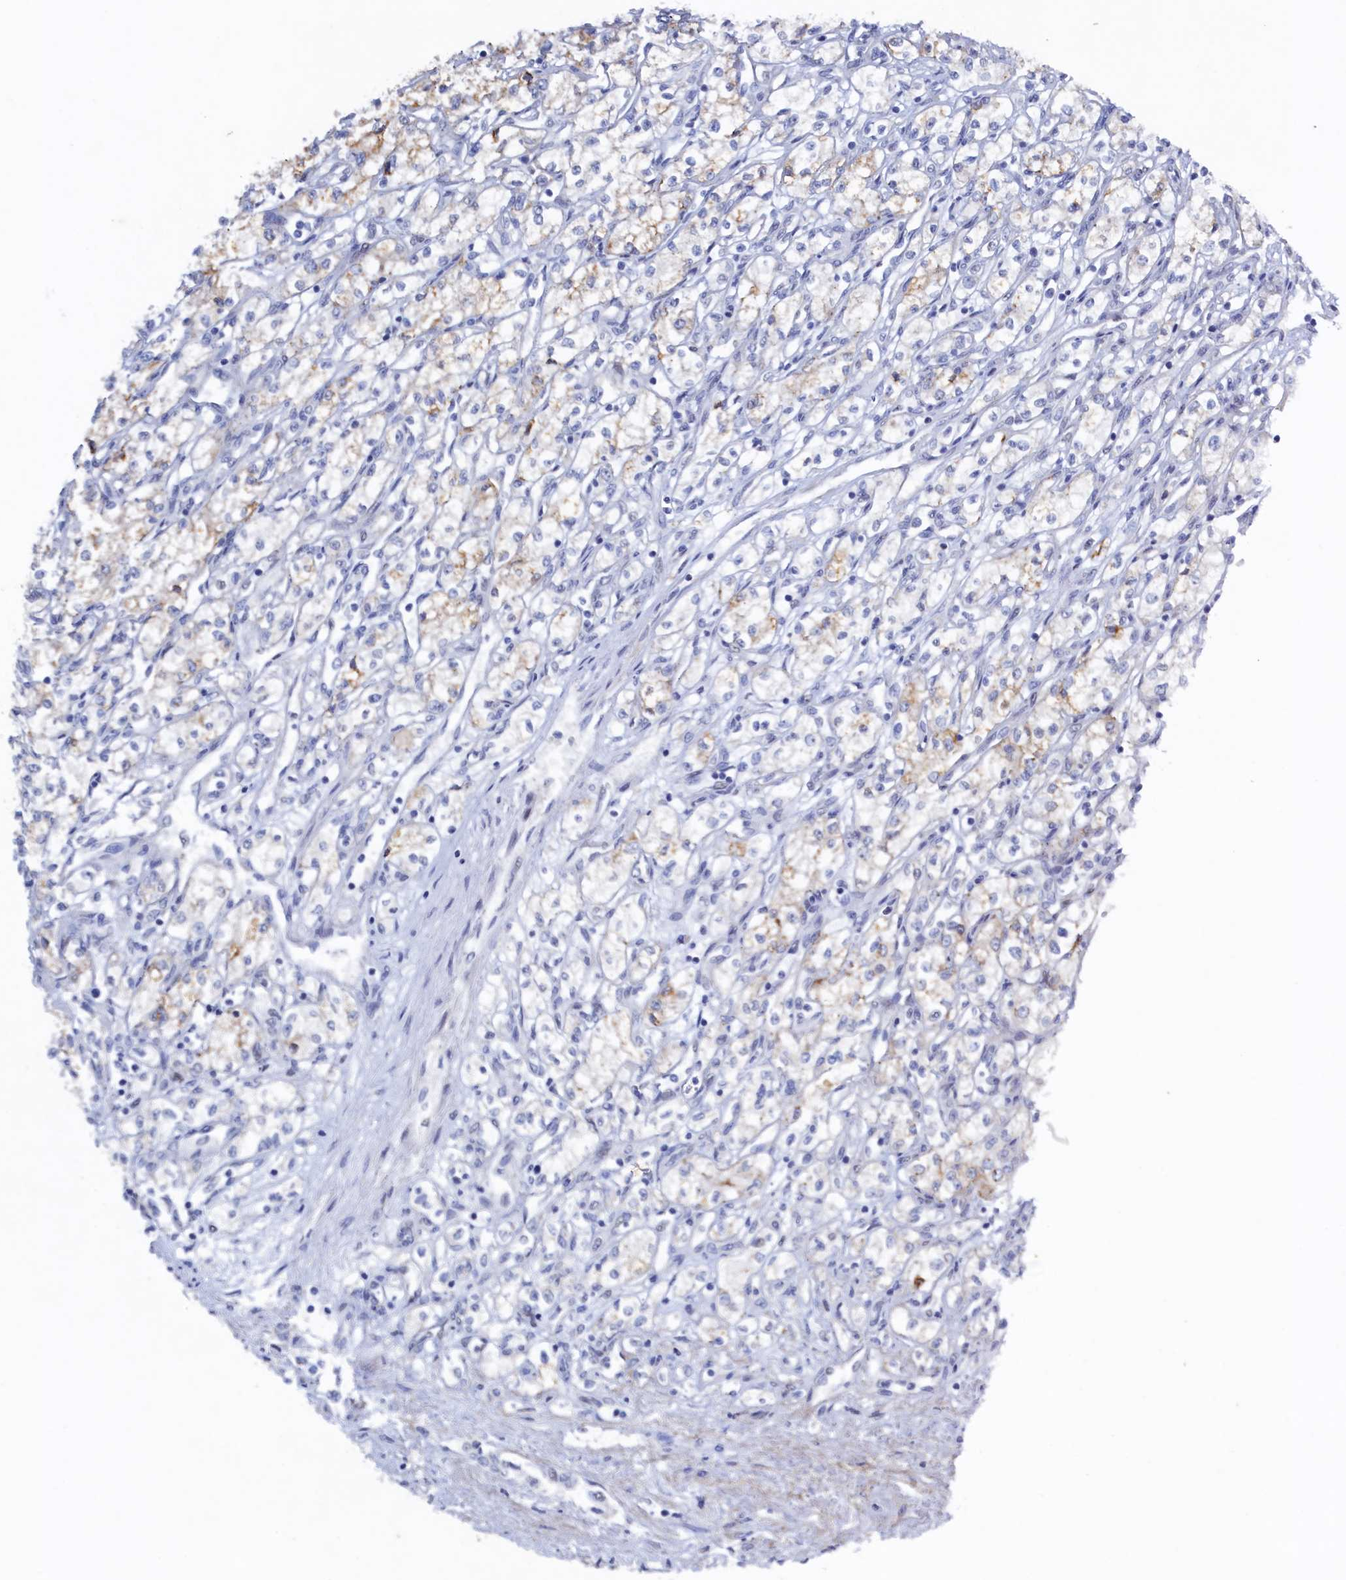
{"staining": {"intensity": "weak", "quantity": "25%-75%", "location": "cytoplasmic/membranous"}, "tissue": "renal cancer", "cell_type": "Tumor cells", "image_type": "cancer", "snomed": [{"axis": "morphology", "description": "Adenocarcinoma, NOS"}, {"axis": "topography", "description": "Kidney"}], "caption": "Immunohistochemistry (IHC) histopathology image of neoplastic tissue: human renal cancer stained using immunohistochemistry (IHC) displays low levels of weak protein expression localized specifically in the cytoplasmic/membranous of tumor cells, appearing as a cytoplasmic/membranous brown color.", "gene": "CBLIF", "patient": {"sex": "male", "age": 59}}